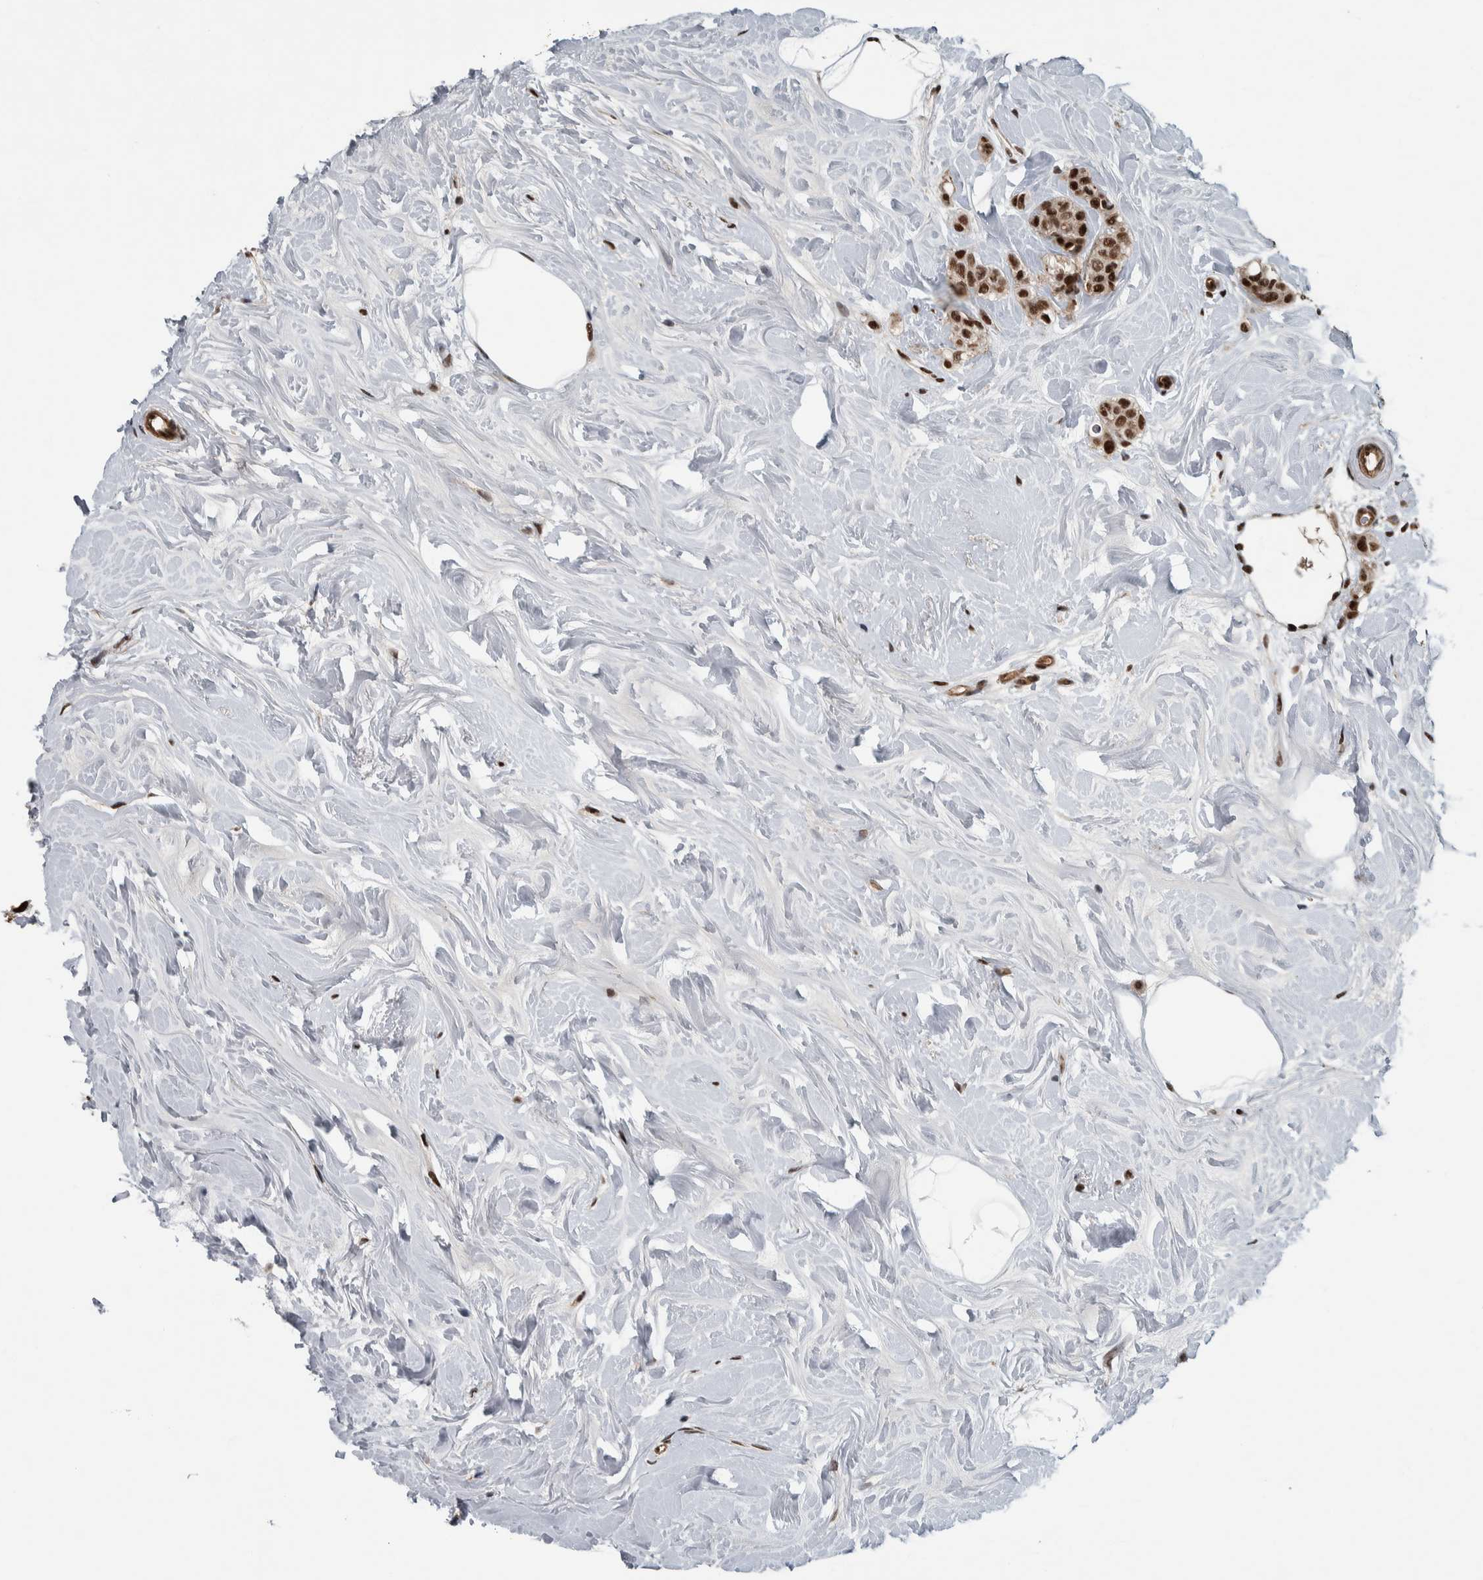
{"staining": {"intensity": "strong", "quantity": ">75%", "location": "nuclear"}, "tissue": "breast cancer", "cell_type": "Tumor cells", "image_type": "cancer", "snomed": [{"axis": "morphology", "description": "Lobular carcinoma, in situ"}, {"axis": "morphology", "description": "Lobular carcinoma"}, {"axis": "topography", "description": "Breast"}], "caption": "Lobular carcinoma (breast) stained for a protein shows strong nuclear positivity in tumor cells. The staining was performed using DAB, with brown indicating positive protein expression. Nuclei are stained blue with hematoxylin.", "gene": "FAM135B", "patient": {"sex": "female", "age": 41}}